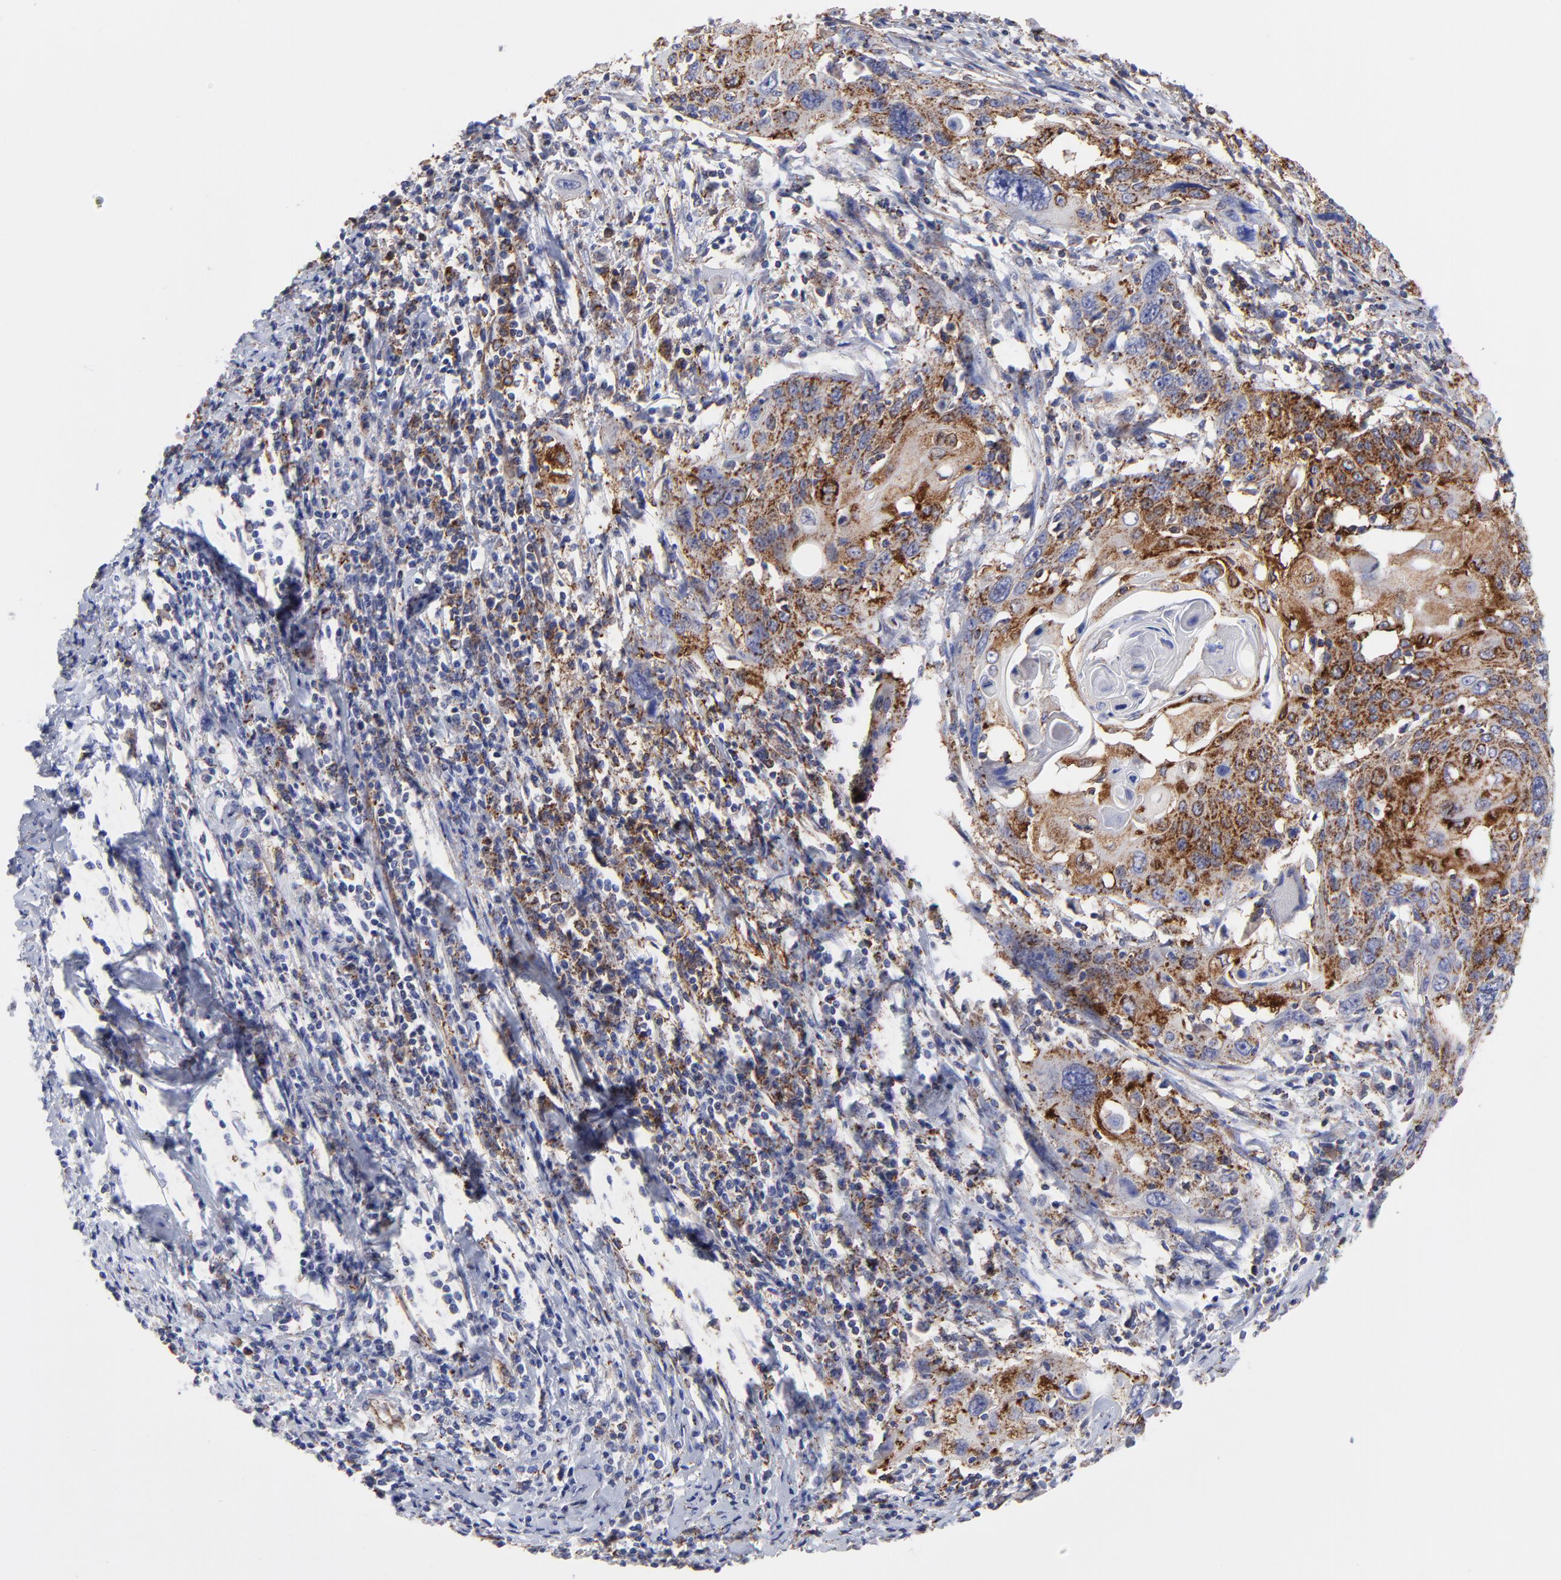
{"staining": {"intensity": "moderate", "quantity": ">75%", "location": "cytoplasmic/membranous"}, "tissue": "cervical cancer", "cell_type": "Tumor cells", "image_type": "cancer", "snomed": [{"axis": "morphology", "description": "Squamous cell carcinoma, NOS"}, {"axis": "topography", "description": "Cervix"}], "caption": "Cervical cancer (squamous cell carcinoma) stained for a protein (brown) displays moderate cytoplasmic/membranous positive expression in about >75% of tumor cells.", "gene": "COX8C", "patient": {"sex": "female", "age": 54}}